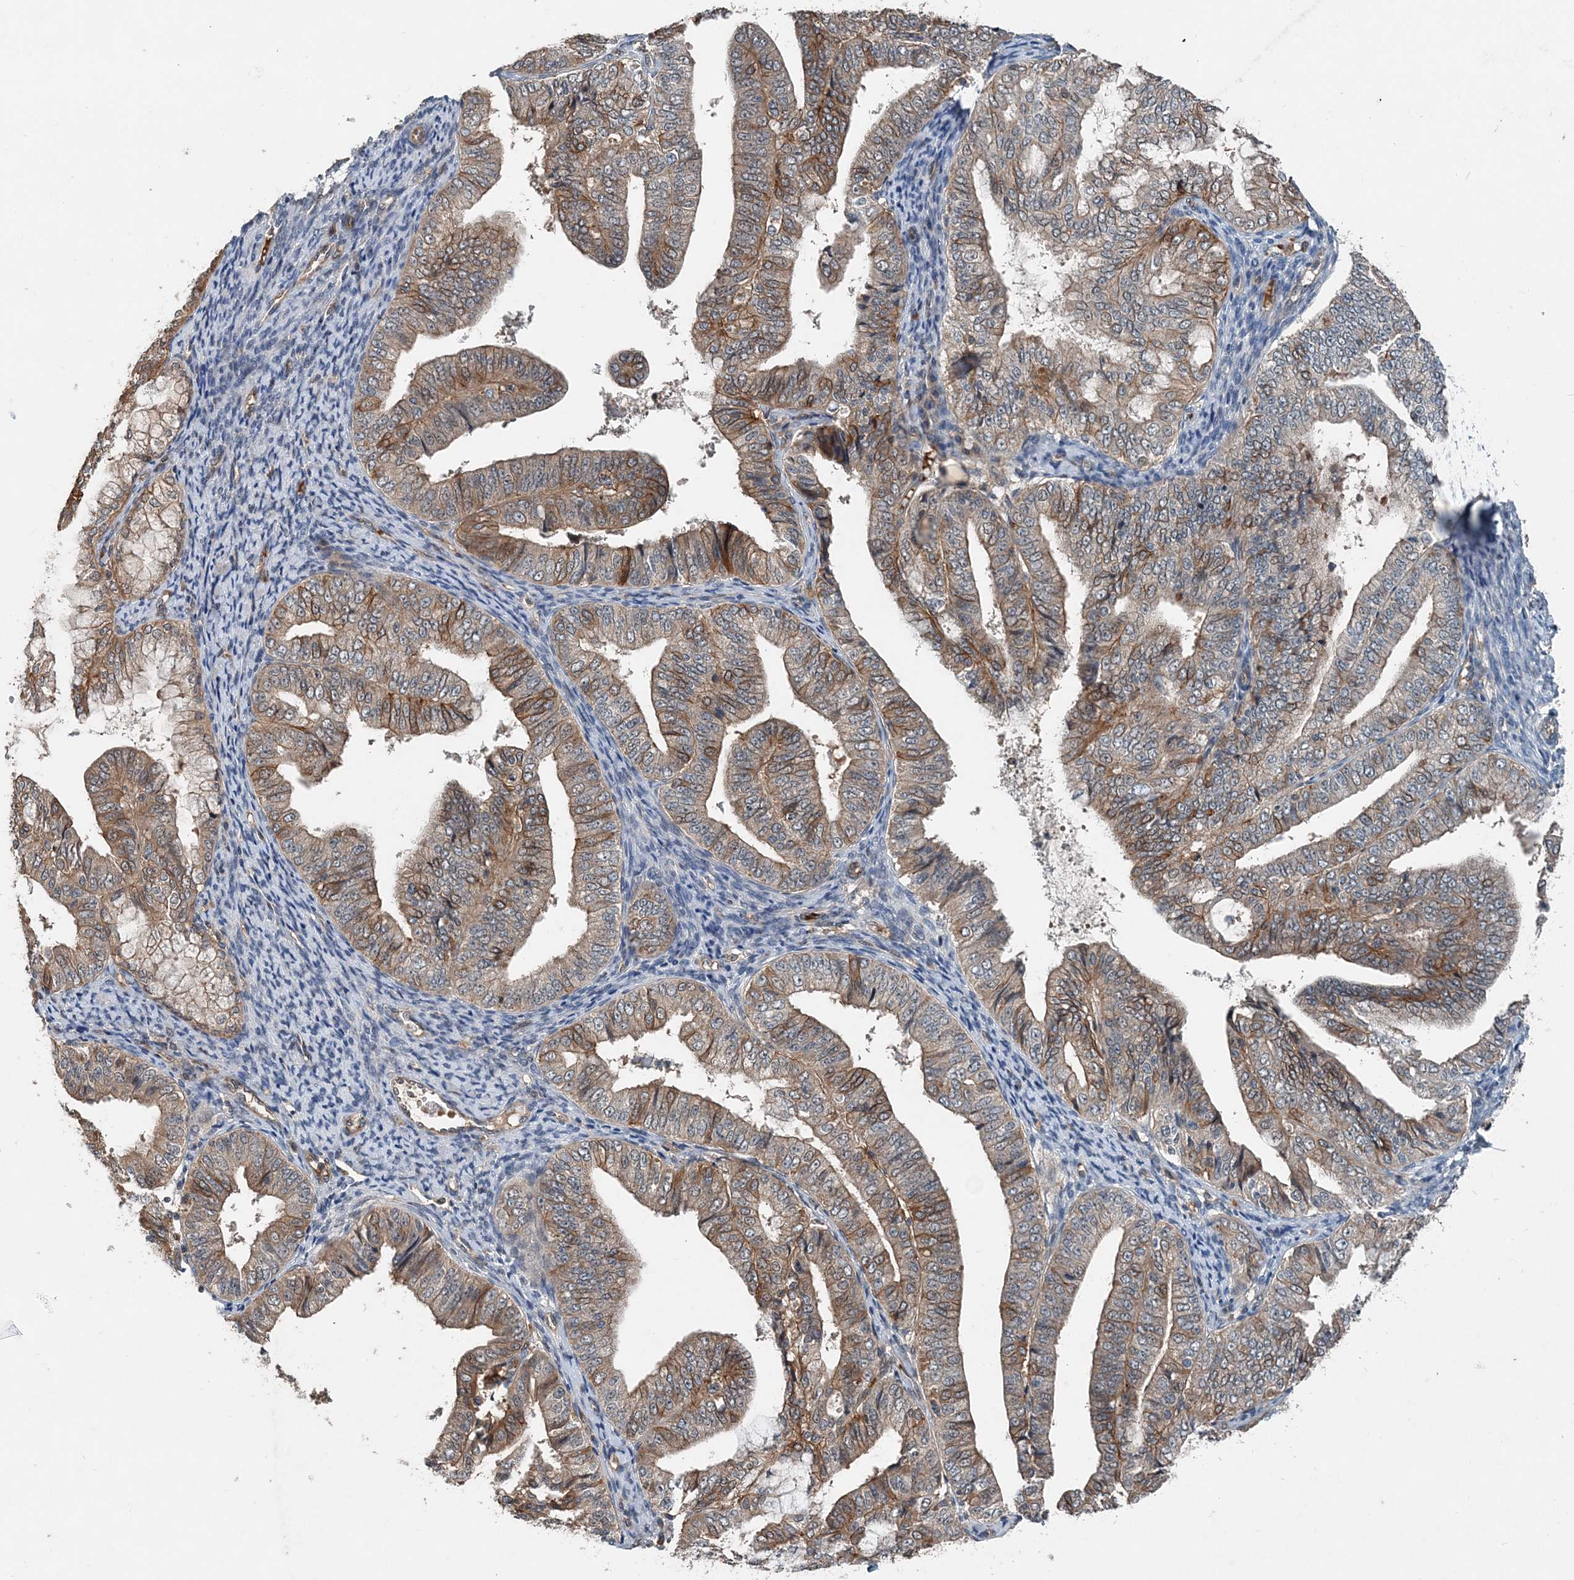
{"staining": {"intensity": "moderate", "quantity": ">75%", "location": "cytoplasmic/membranous"}, "tissue": "endometrial cancer", "cell_type": "Tumor cells", "image_type": "cancer", "snomed": [{"axis": "morphology", "description": "Adenocarcinoma, NOS"}, {"axis": "topography", "description": "Endometrium"}], "caption": "This photomicrograph displays immunohistochemistry staining of human endometrial cancer, with medium moderate cytoplasmic/membranous positivity in approximately >75% of tumor cells.", "gene": "SMPD3", "patient": {"sex": "female", "age": 63}}